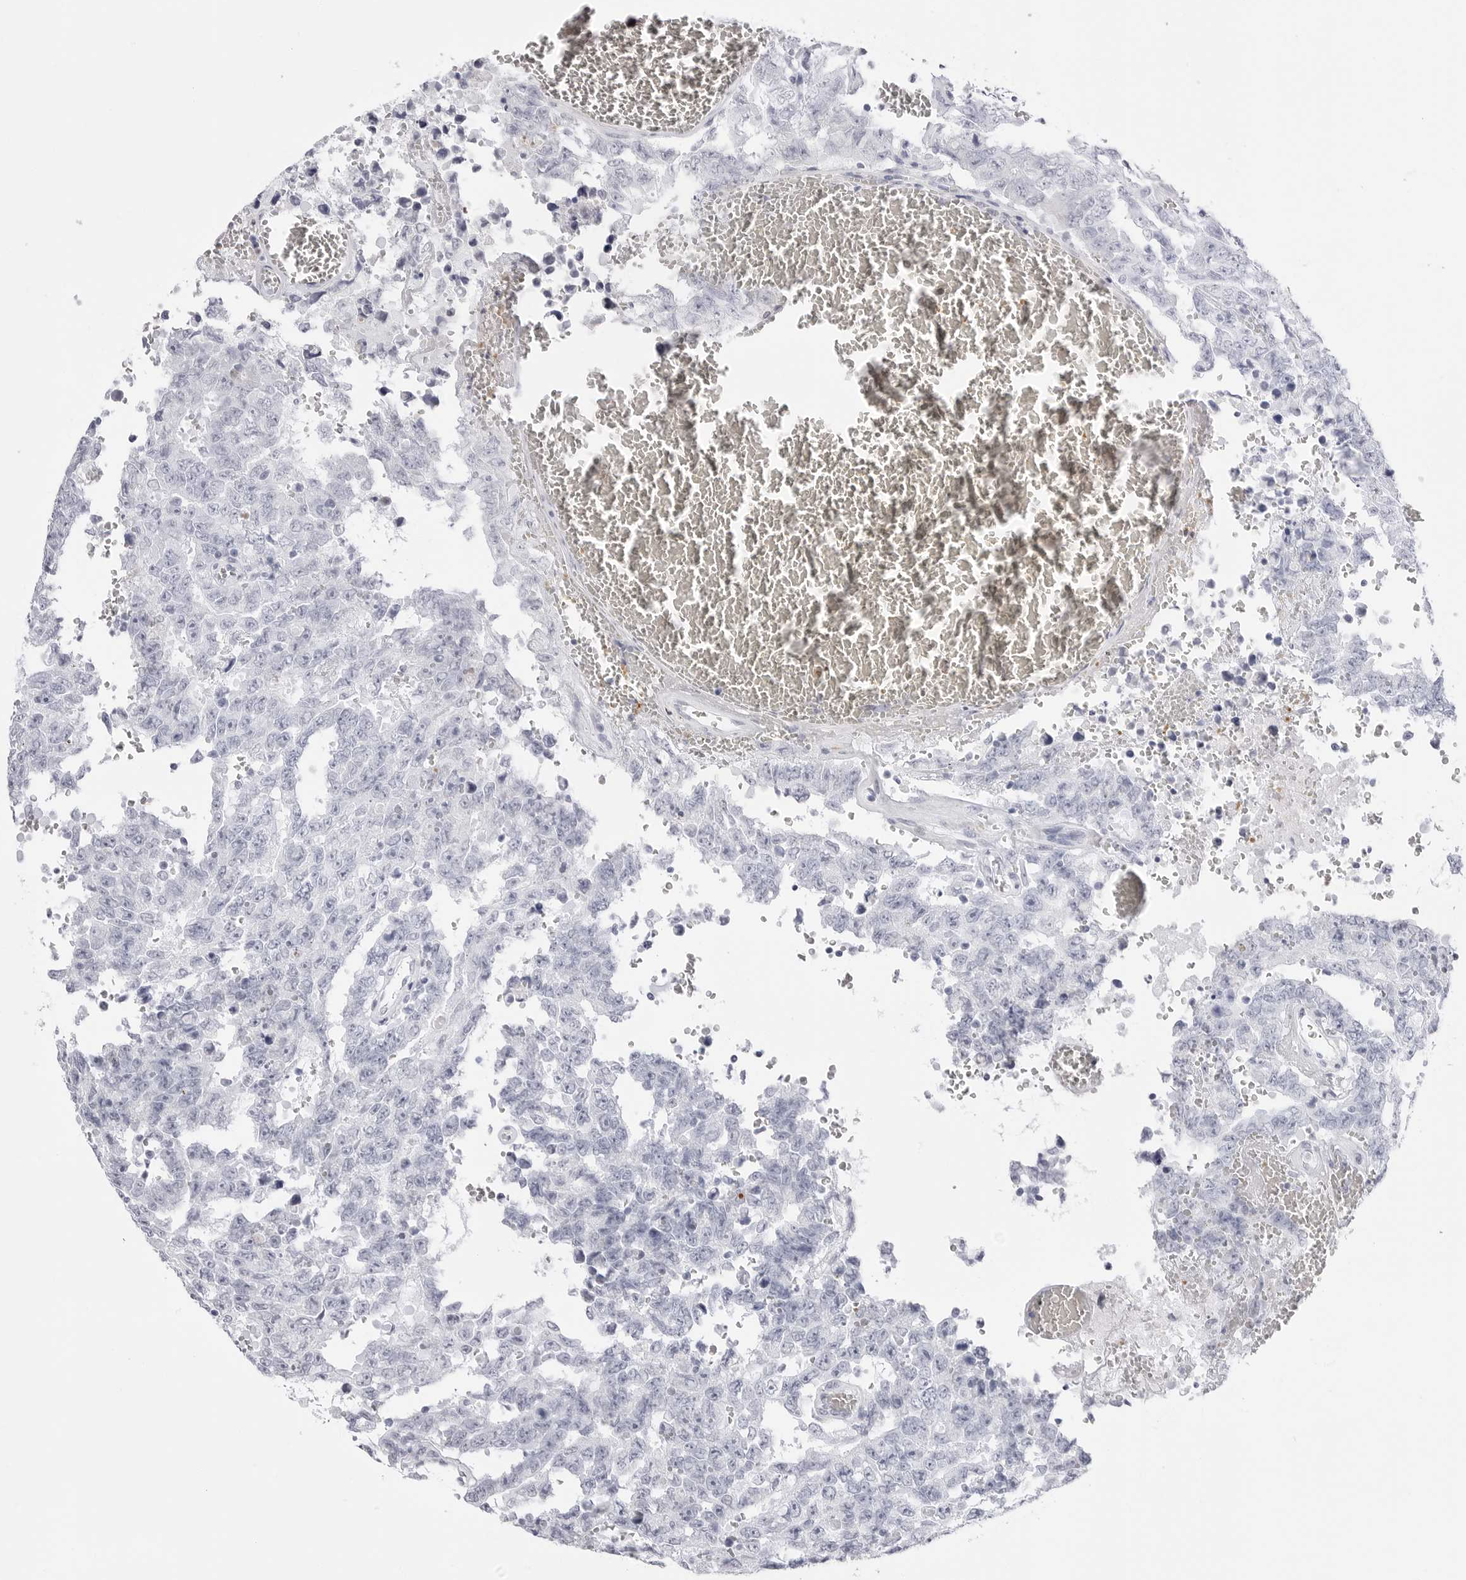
{"staining": {"intensity": "negative", "quantity": "none", "location": "none"}, "tissue": "testis cancer", "cell_type": "Tumor cells", "image_type": "cancer", "snomed": [{"axis": "morphology", "description": "Carcinoma, Embryonal, NOS"}, {"axis": "topography", "description": "Testis"}], "caption": "The histopathology image demonstrates no staining of tumor cells in embryonal carcinoma (testis).", "gene": "TSSK1B", "patient": {"sex": "male", "age": 26}}